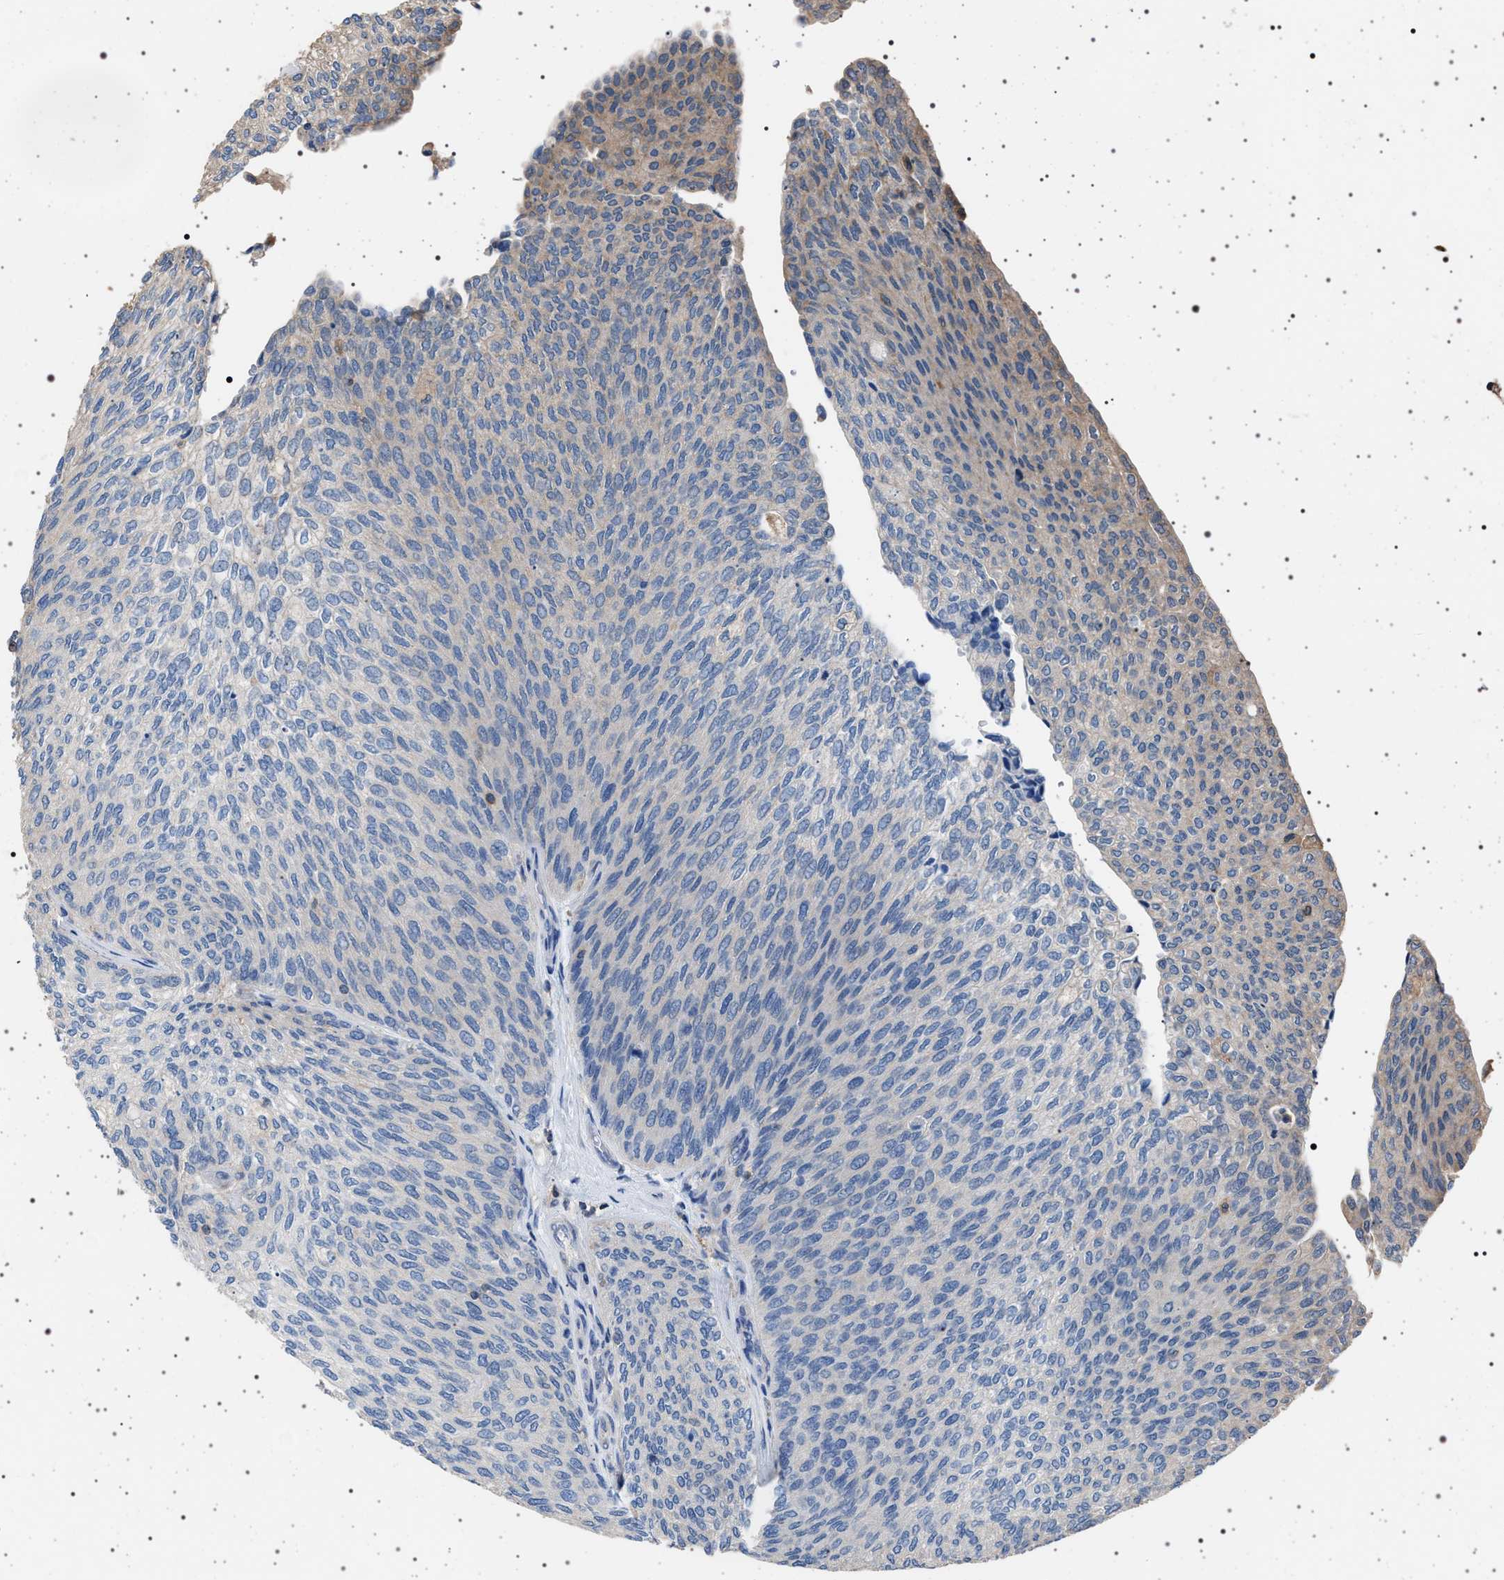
{"staining": {"intensity": "negative", "quantity": "none", "location": "none"}, "tissue": "urothelial cancer", "cell_type": "Tumor cells", "image_type": "cancer", "snomed": [{"axis": "morphology", "description": "Urothelial carcinoma, Low grade"}, {"axis": "topography", "description": "Urinary bladder"}], "caption": "Urothelial cancer stained for a protein using immunohistochemistry (IHC) shows no staining tumor cells.", "gene": "SMAP2", "patient": {"sex": "female", "age": 79}}